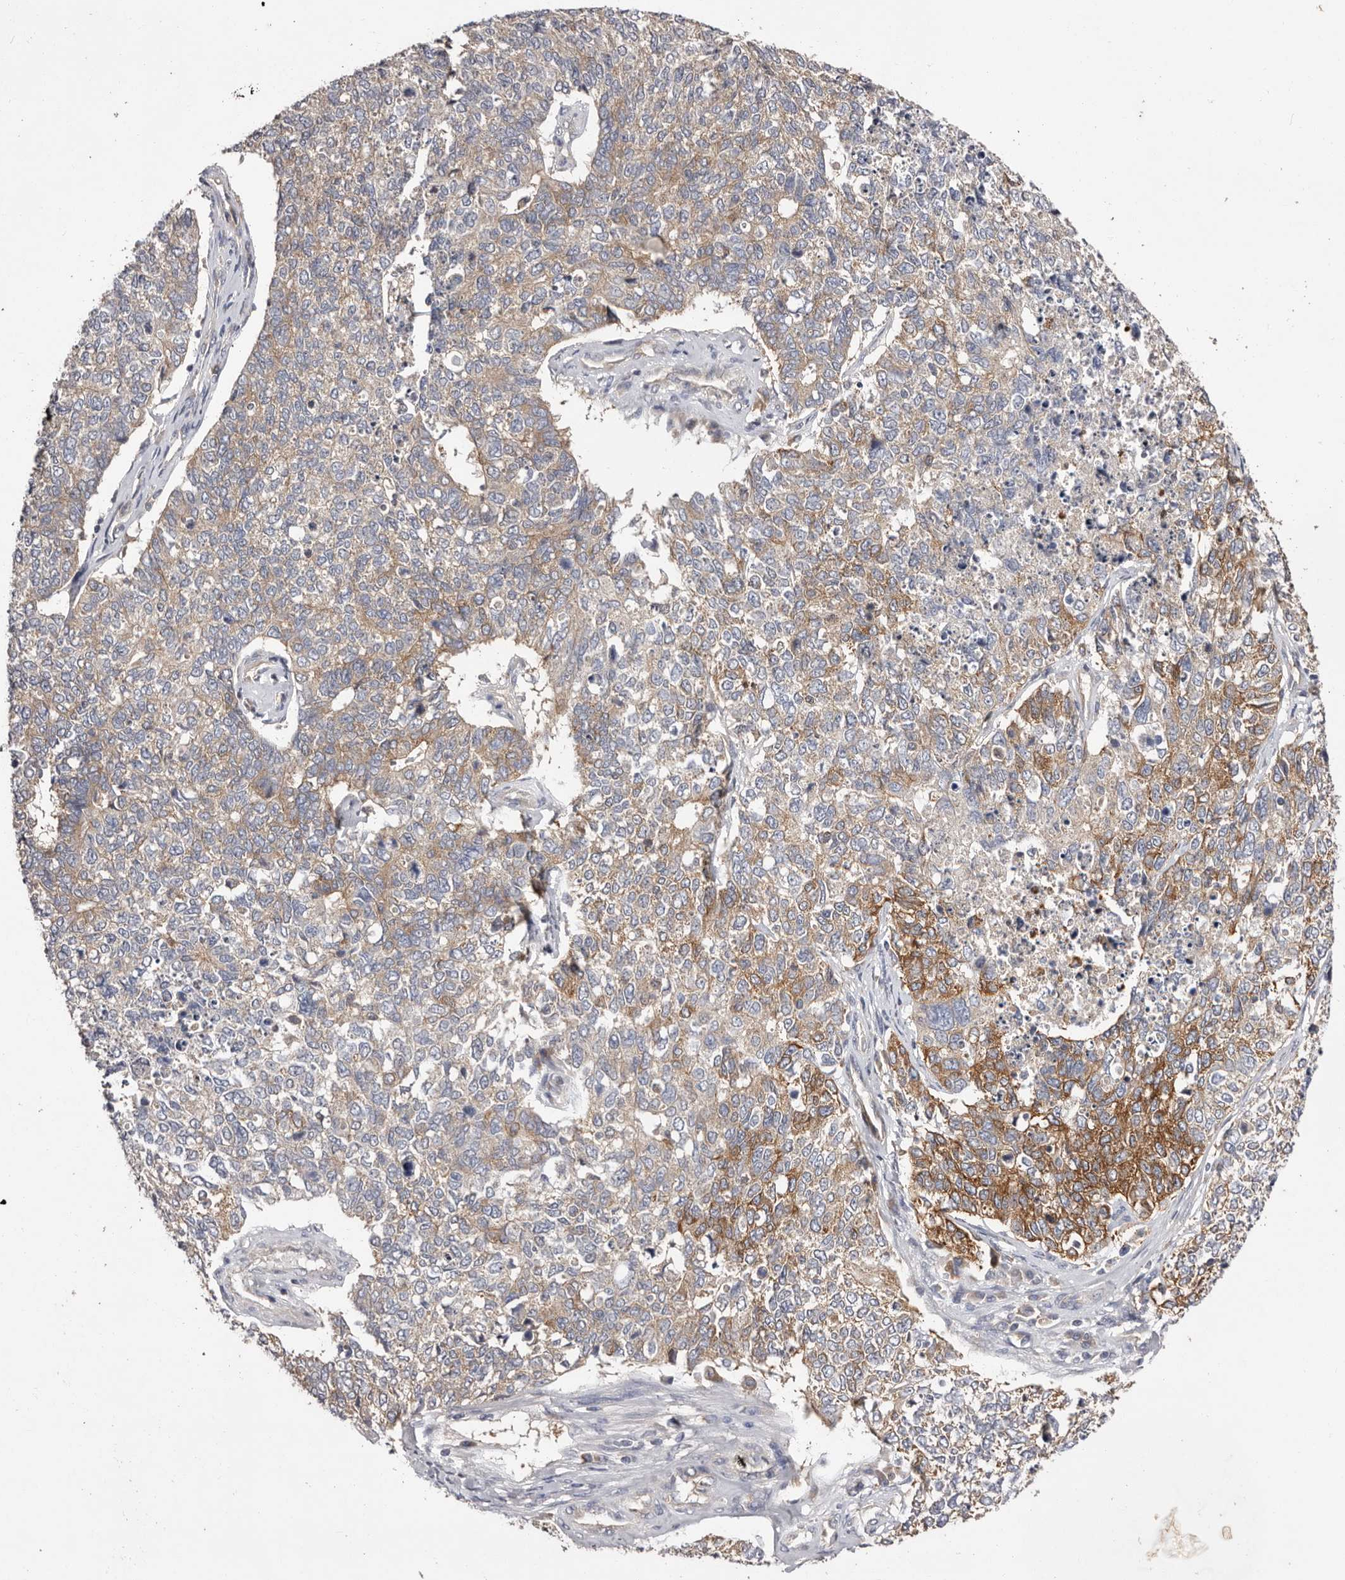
{"staining": {"intensity": "moderate", "quantity": ">75%", "location": "cytoplasmic/membranous"}, "tissue": "cervical cancer", "cell_type": "Tumor cells", "image_type": "cancer", "snomed": [{"axis": "morphology", "description": "Squamous cell carcinoma, NOS"}, {"axis": "topography", "description": "Cervix"}], "caption": "IHC staining of squamous cell carcinoma (cervical), which demonstrates medium levels of moderate cytoplasmic/membranous staining in approximately >75% of tumor cells indicating moderate cytoplasmic/membranous protein expression. The staining was performed using DAB (brown) for protein detection and nuclei were counterstained in hematoxylin (blue).", "gene": "LTV1", "patient": {"sex": "female", "age": 63}}